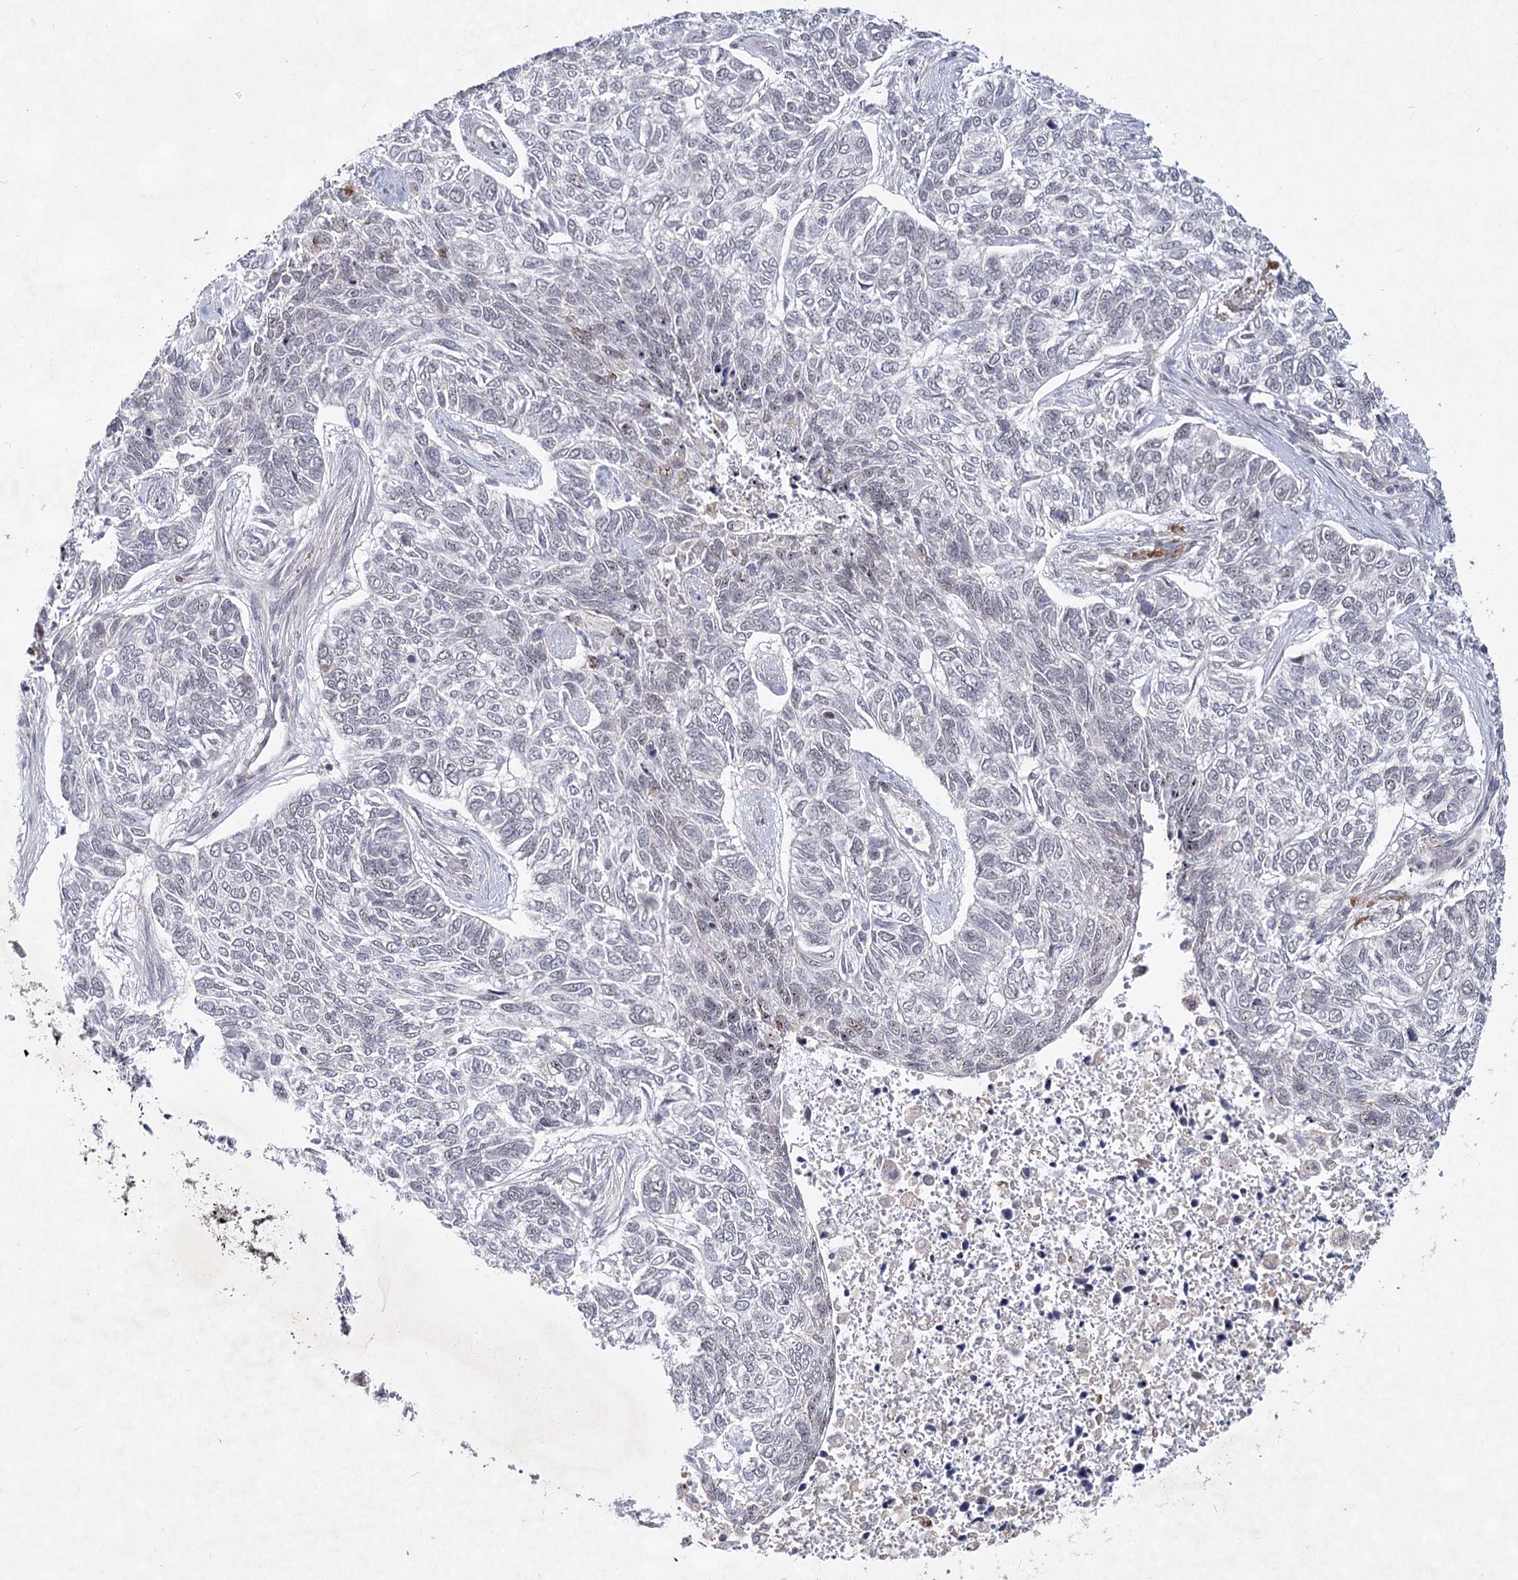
{"staining": {"intensity": "negative", "quantity": "none", "location": "none"}, "tissue": "skin cancer", "cell_type": "Tumor cells", "image_type": "cancer", "snomed": [{"axis": "morphology", "description": "Basal cell carcinoma"}, {"axis": "topography", "description": "Skin"}], "caption": "A micrograph of basal cell carcinoma (skin) stained for a protein shows no brown staining in tumor cells.", "gene": "ATL2", "patient": {"sex": "female", "age": 65}}